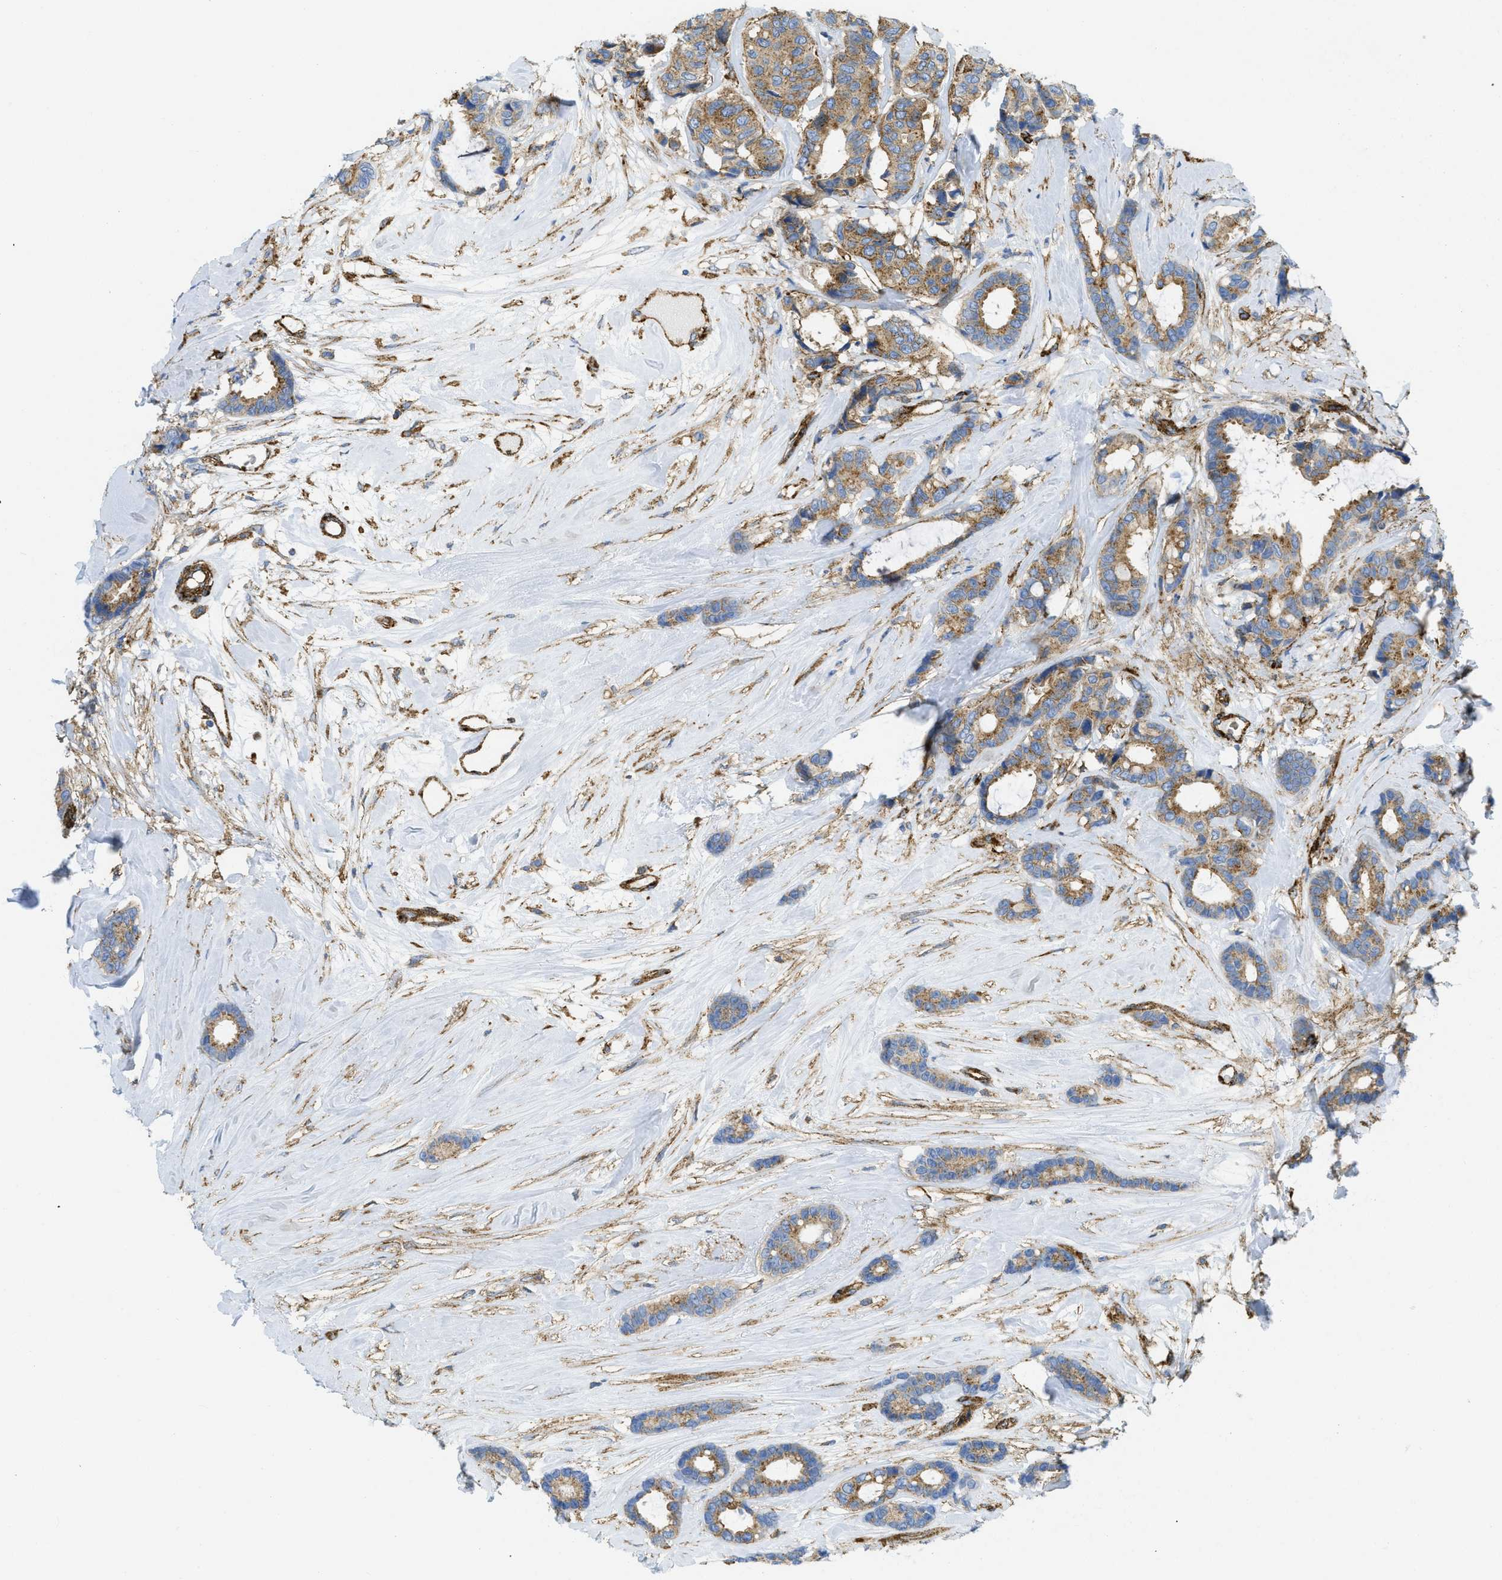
{"staining": {"intensity": "moderate", "quantity": ">75%", "location": "cytoplasmic/membranous"}, "tissue": "breast cancer", "cell_type": "Tumor cells", "image_type": "cancer", "snomed": [{"axis": "morphology", "description": "Duct carcinoma"}, {"axis": "topography", "description": "Breast"}], "caption": "Breast invasive ductal carcinoma stained with a brown dye shows moderate cytoplasmic/membranous positive staining in approximately >75% of tumor cells.", "gene": "HIP1", "patient": {"sex": "female", "age": 87}}